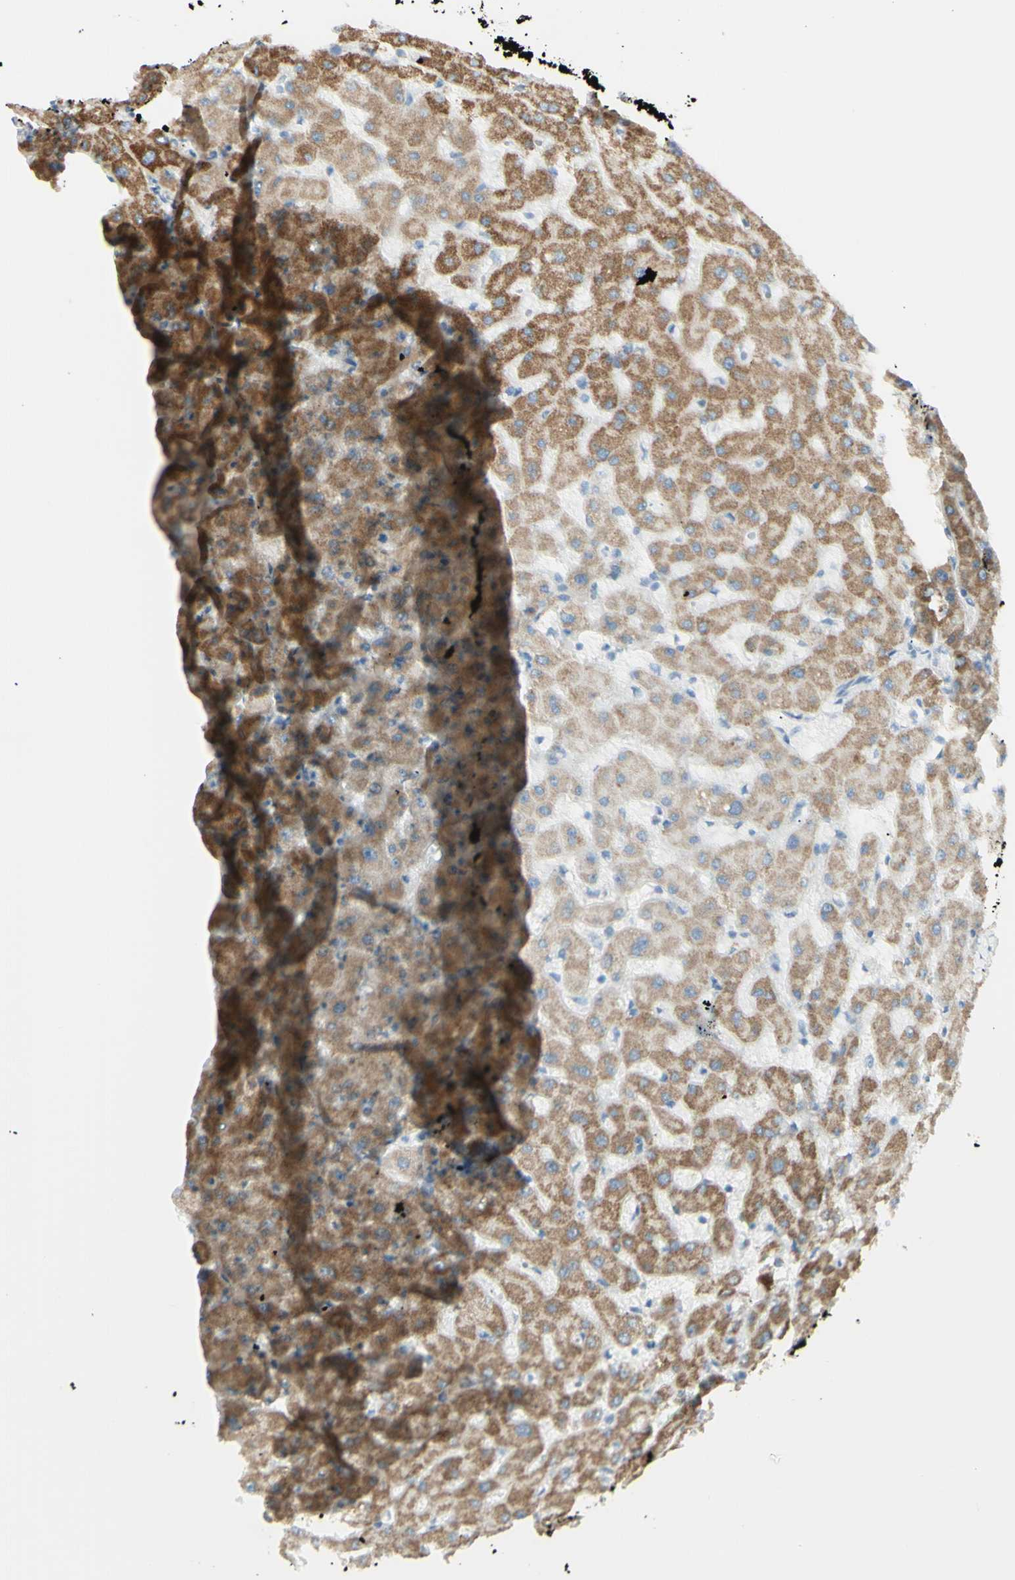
{"staining": {"intensity": "weak", "quantity": "<25%", "location": "cytoplasmic/membranous"}, "tissue": "liver", "cell_type": "Cholangiocytes", "image_type": "normal", "snomed": [{"axis": "morphology", "description": "Normal tissue, NOS"}, {"axis": "topography", "description": "Liver"}], "caption": "Immunohistochemistry (IHC) image of unremarkable liver stained for a protein (brown), which exhibits no positivity in cholangiocytes.", "gene": "LETM1", "patient": {"sex": "female", "age": 63}}